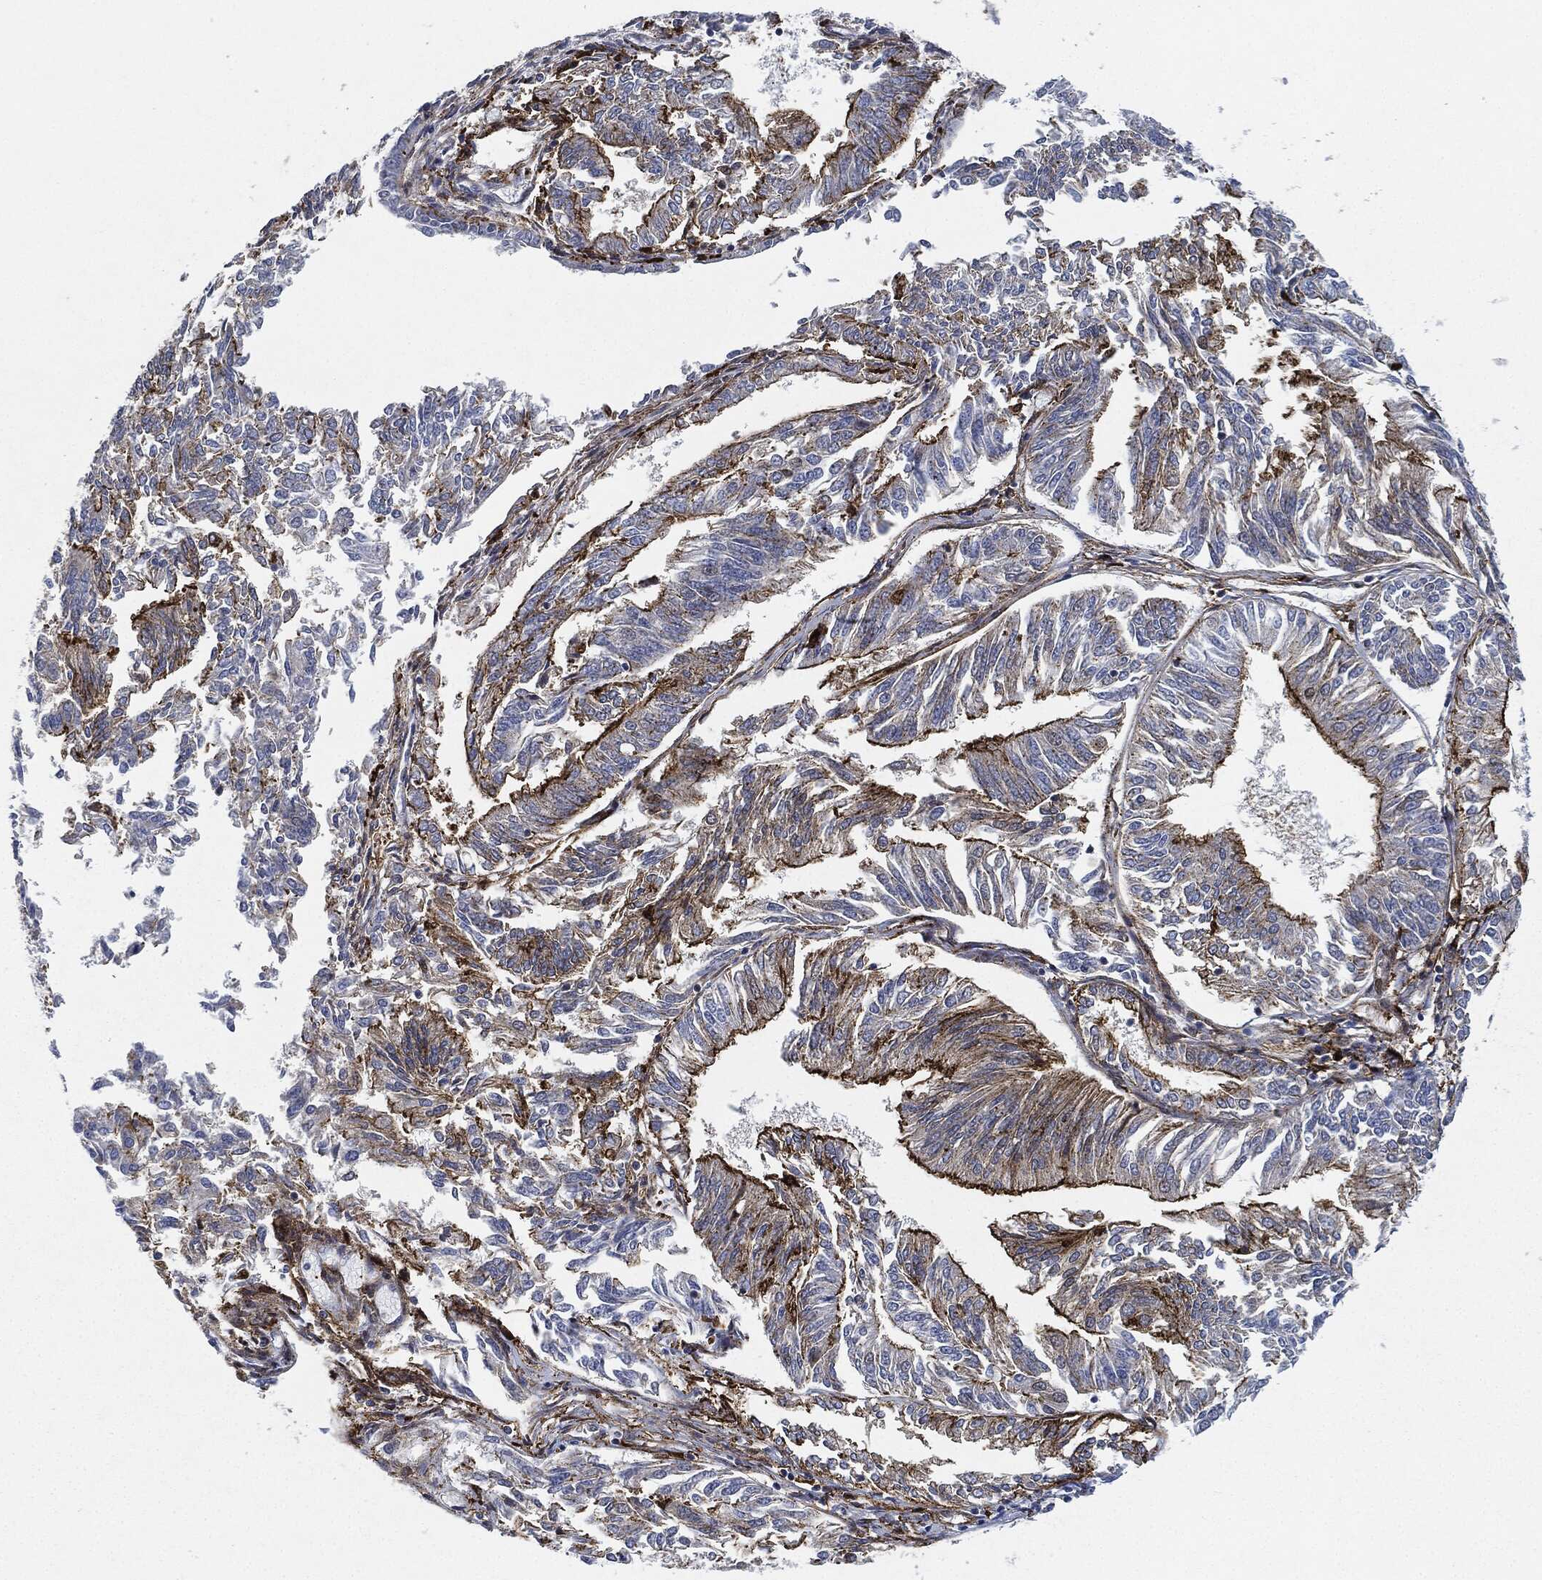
{"staining": {"intensity": "strong", "quantity": "25%-75%", "location": "cytoplasmic/membranous"}, "tissue": "endometrial cancer", "cell_type": "Tumor cells", "image_type": "cancer", "snomed": [{"axis": "morphology", "description": "Adenocarcinoma, NOS"}, {"axis": "topography", "description": "Endometrium"}], "caption": "About 25%-75% of tumor cells in endometrial cancer (adenocarcinoma) demonstrate strong cytoplasmic/membranous protein staining as visualized by brown immunohistochemical staining.", "gene": "NANOS3", "patient": {"sex": "female", "age": 58}}